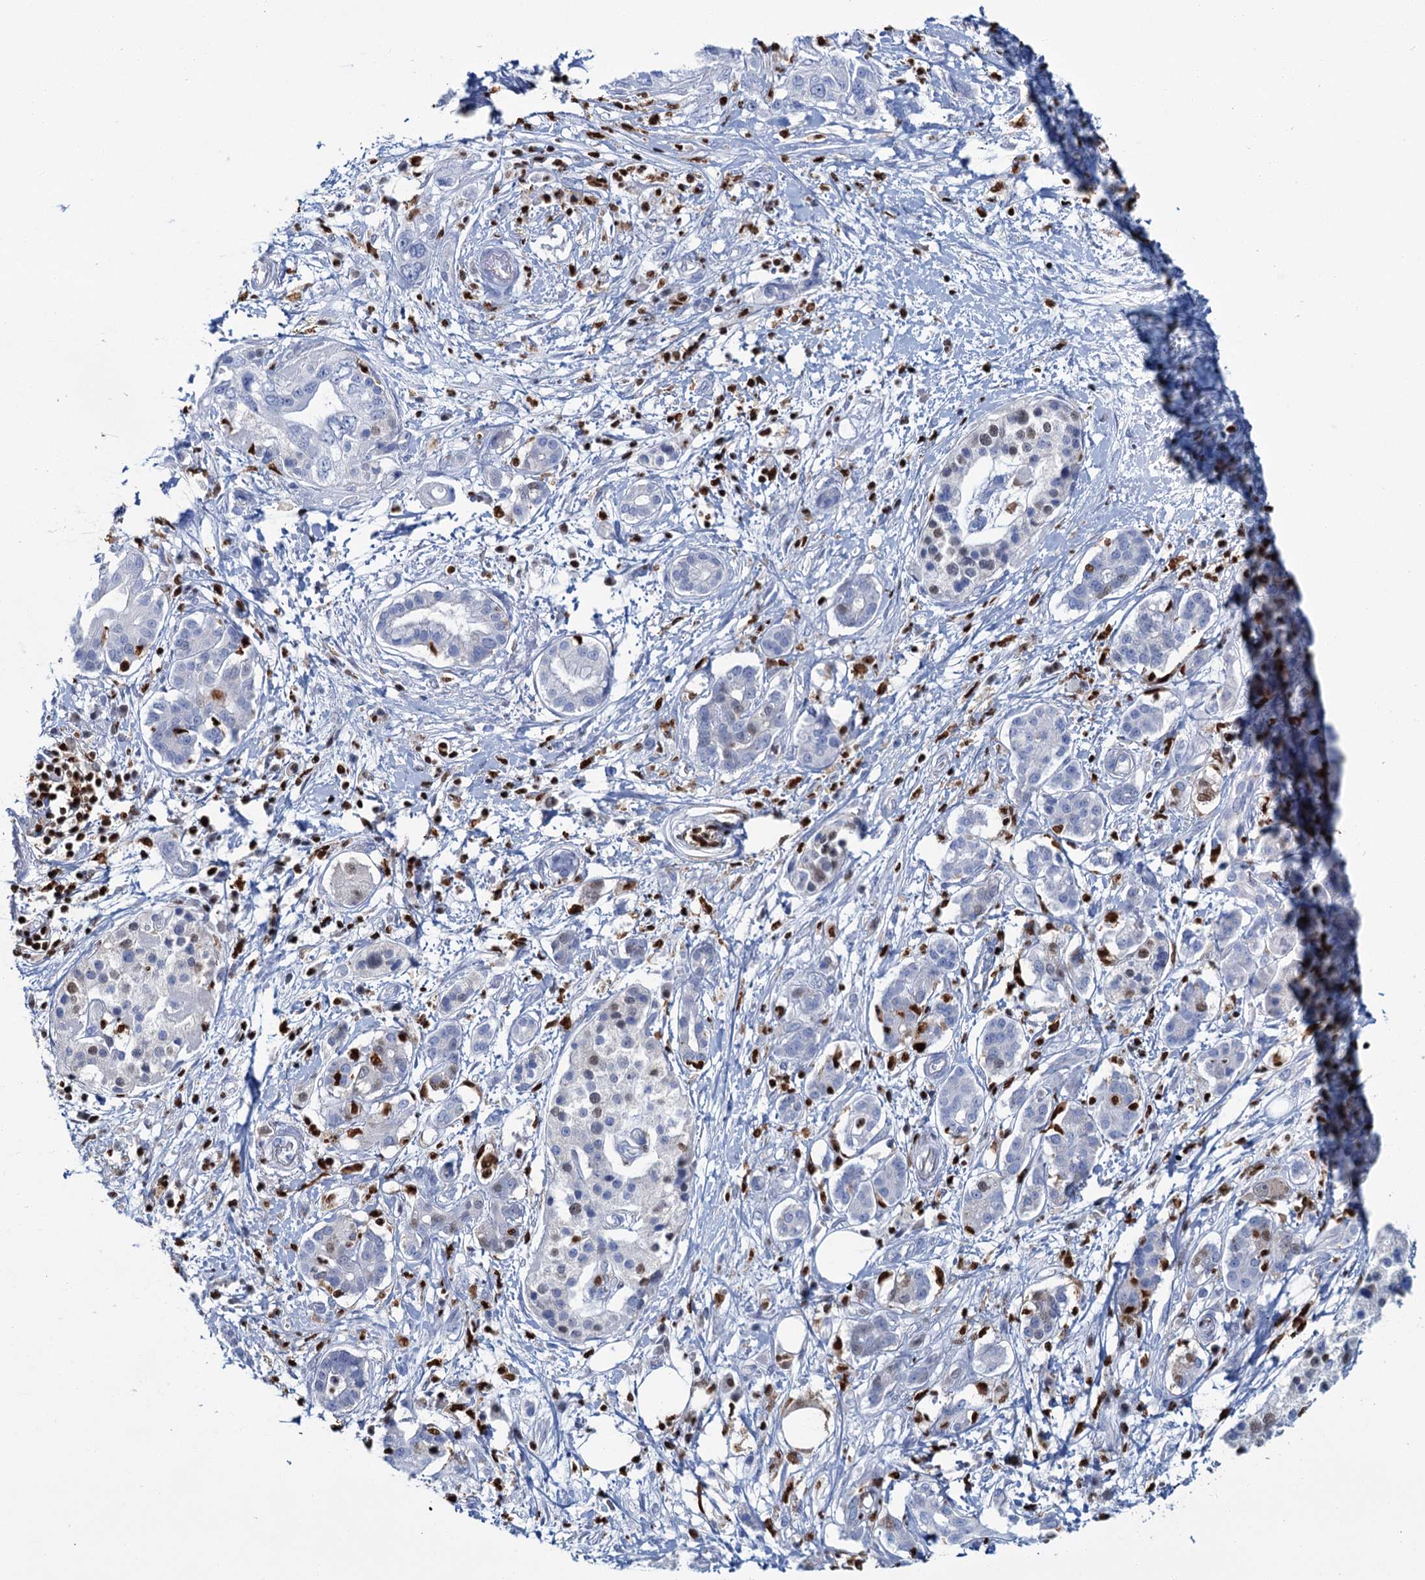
{"staining": {"intensity": "negative", "quantity": "none", "location": "none"}, "tissue": "pancreatic cancer", "cell_type": "Tumor cells", "image_type": "cancer", "snomed": [{"axis": "morphology", "description": "Adenocarcinoma, NOS"}, {"axis": "topography", "description": "Pancreas"}], "caption": "Immunohistochemical staining of pancreatic cancer (adenocarcinoma) displays no significant expression in tumor cells.", "gene": "CELF2", "patient": {"sex": "female", "age": 73}}